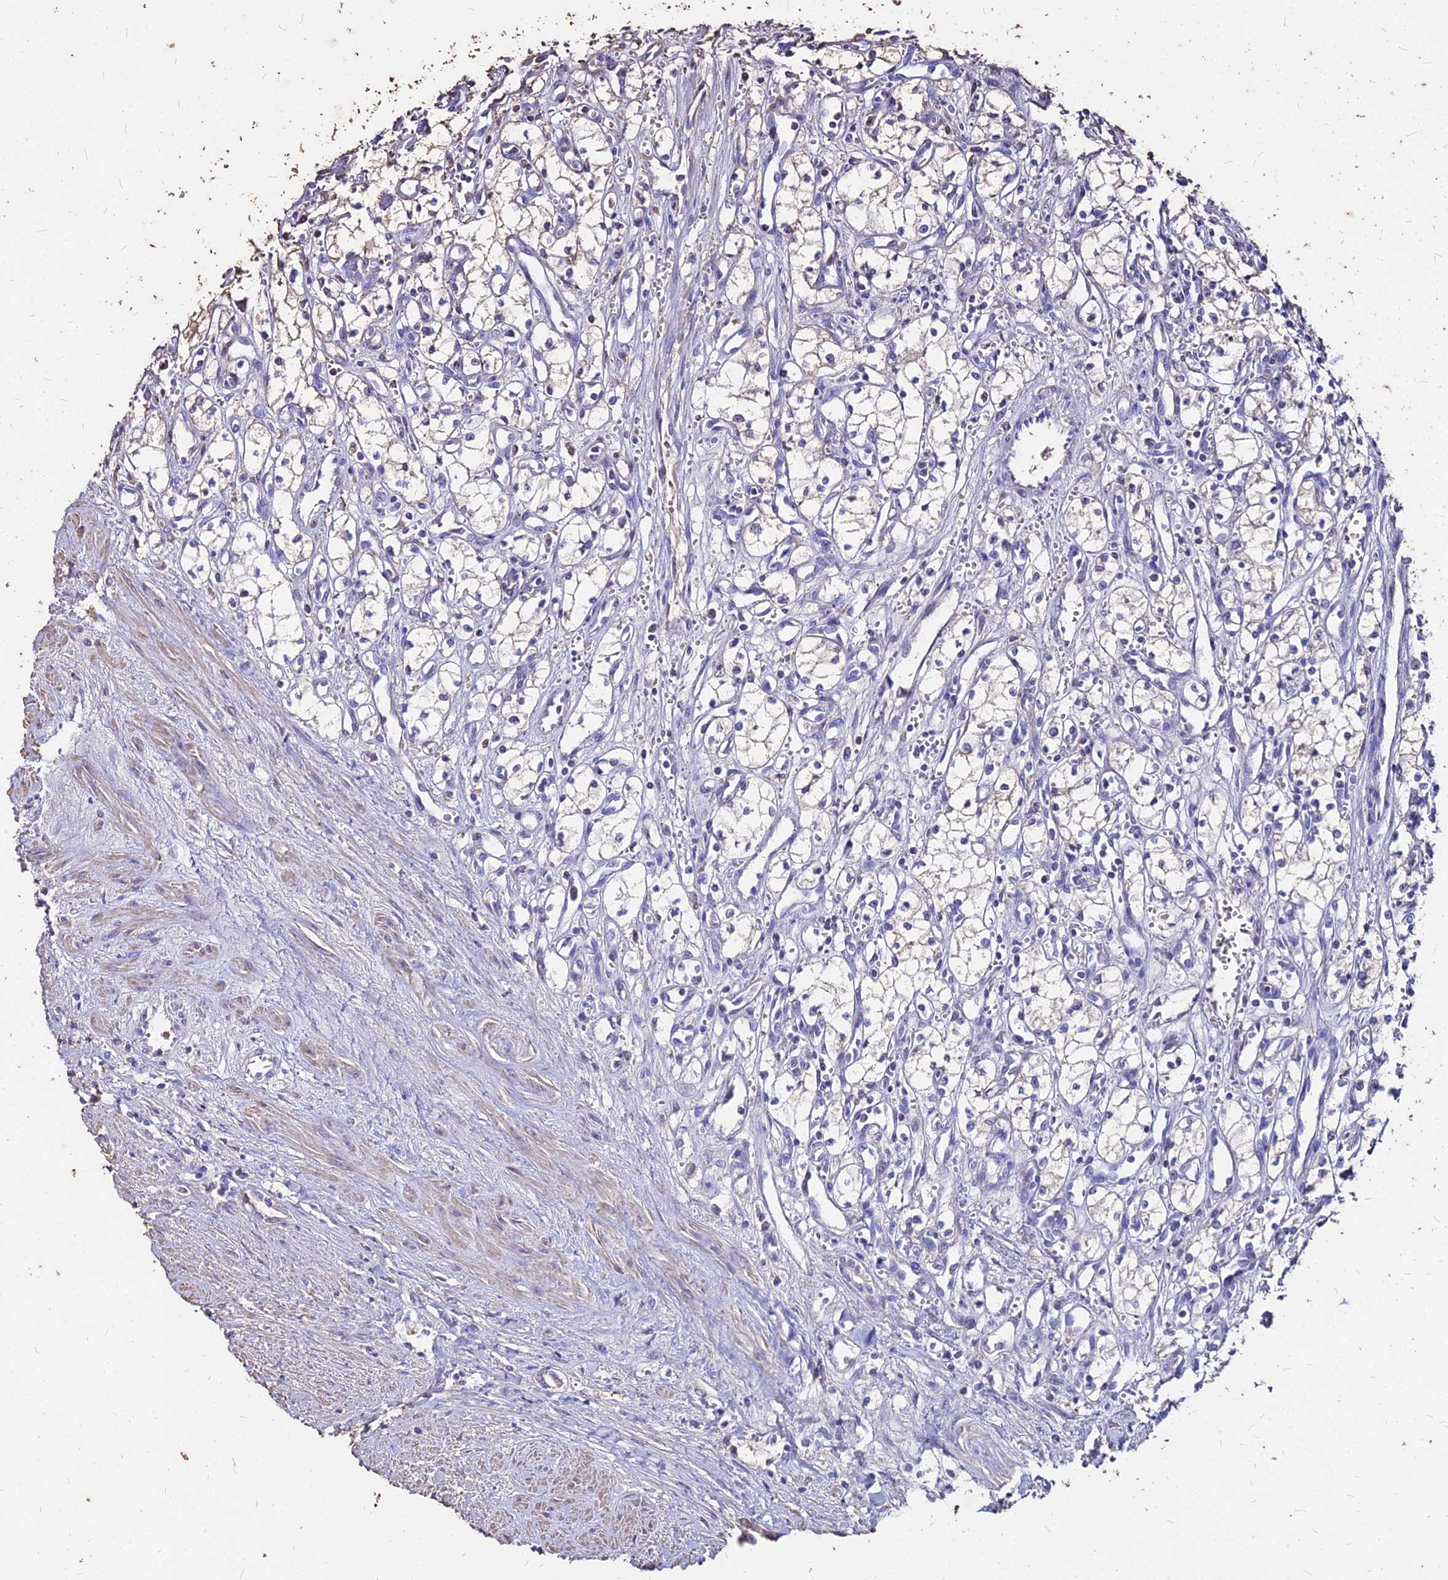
{"staining": {"intensity": "negative", "quantity": "none", "location": "none"}, "tissue": "renal cancer", "cell_type": "Tumor cells", "image_type": "cancer", "snomed": [{"axis": "morphology", "description": "Adenocarcinoma, NOS"}, {"axis": "topography", "description": "Kidney"}], "caption": "Renal cancer was stained to show a protein in brown. There is no significant positivity in tumor cells.", "gene": "NME5", "patient": {"sex": "male", "age": 59}}